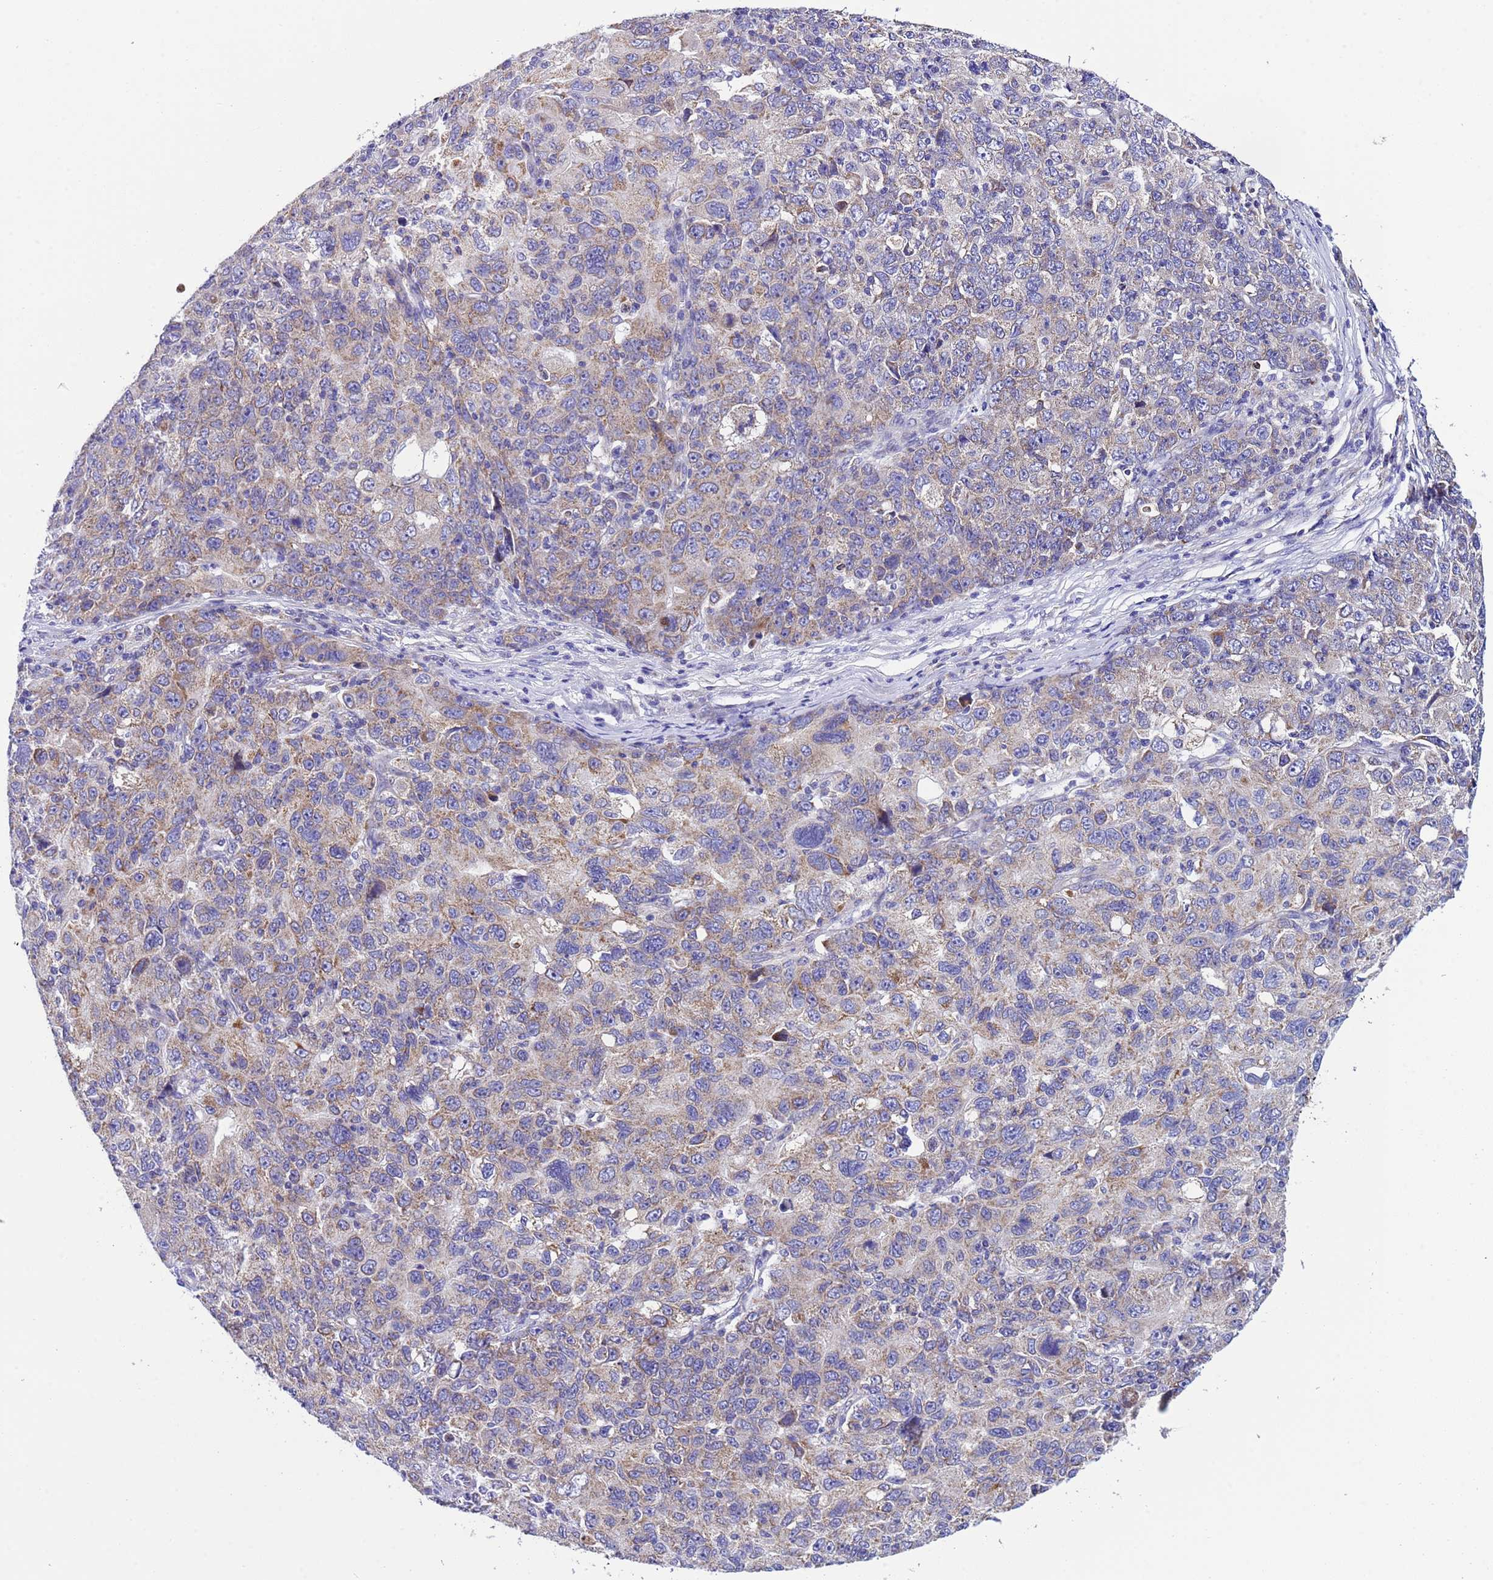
{"staining": {"intensity": "weak", "quantity": "<25%", "location": "cytoplasmic/membranous"}, "tissue": "ovarian cancer", "cell_type": "Tumor cells", "image_type": "cancer", "snomed": [{"axis": "morphology", "description": "Carcinoma, endometroid"}, {"axis": "topography", "description": "Ovary"}], "caption": "High power microscopy micrograph of an immunohistochemistry (IHC) photomicrograph of ovarian cancer (endometroid carcinoma), revealing no significant positivity in tumor cells.", "gene": "CCDC191", "patient": {"sex": "female", "age": 42}}